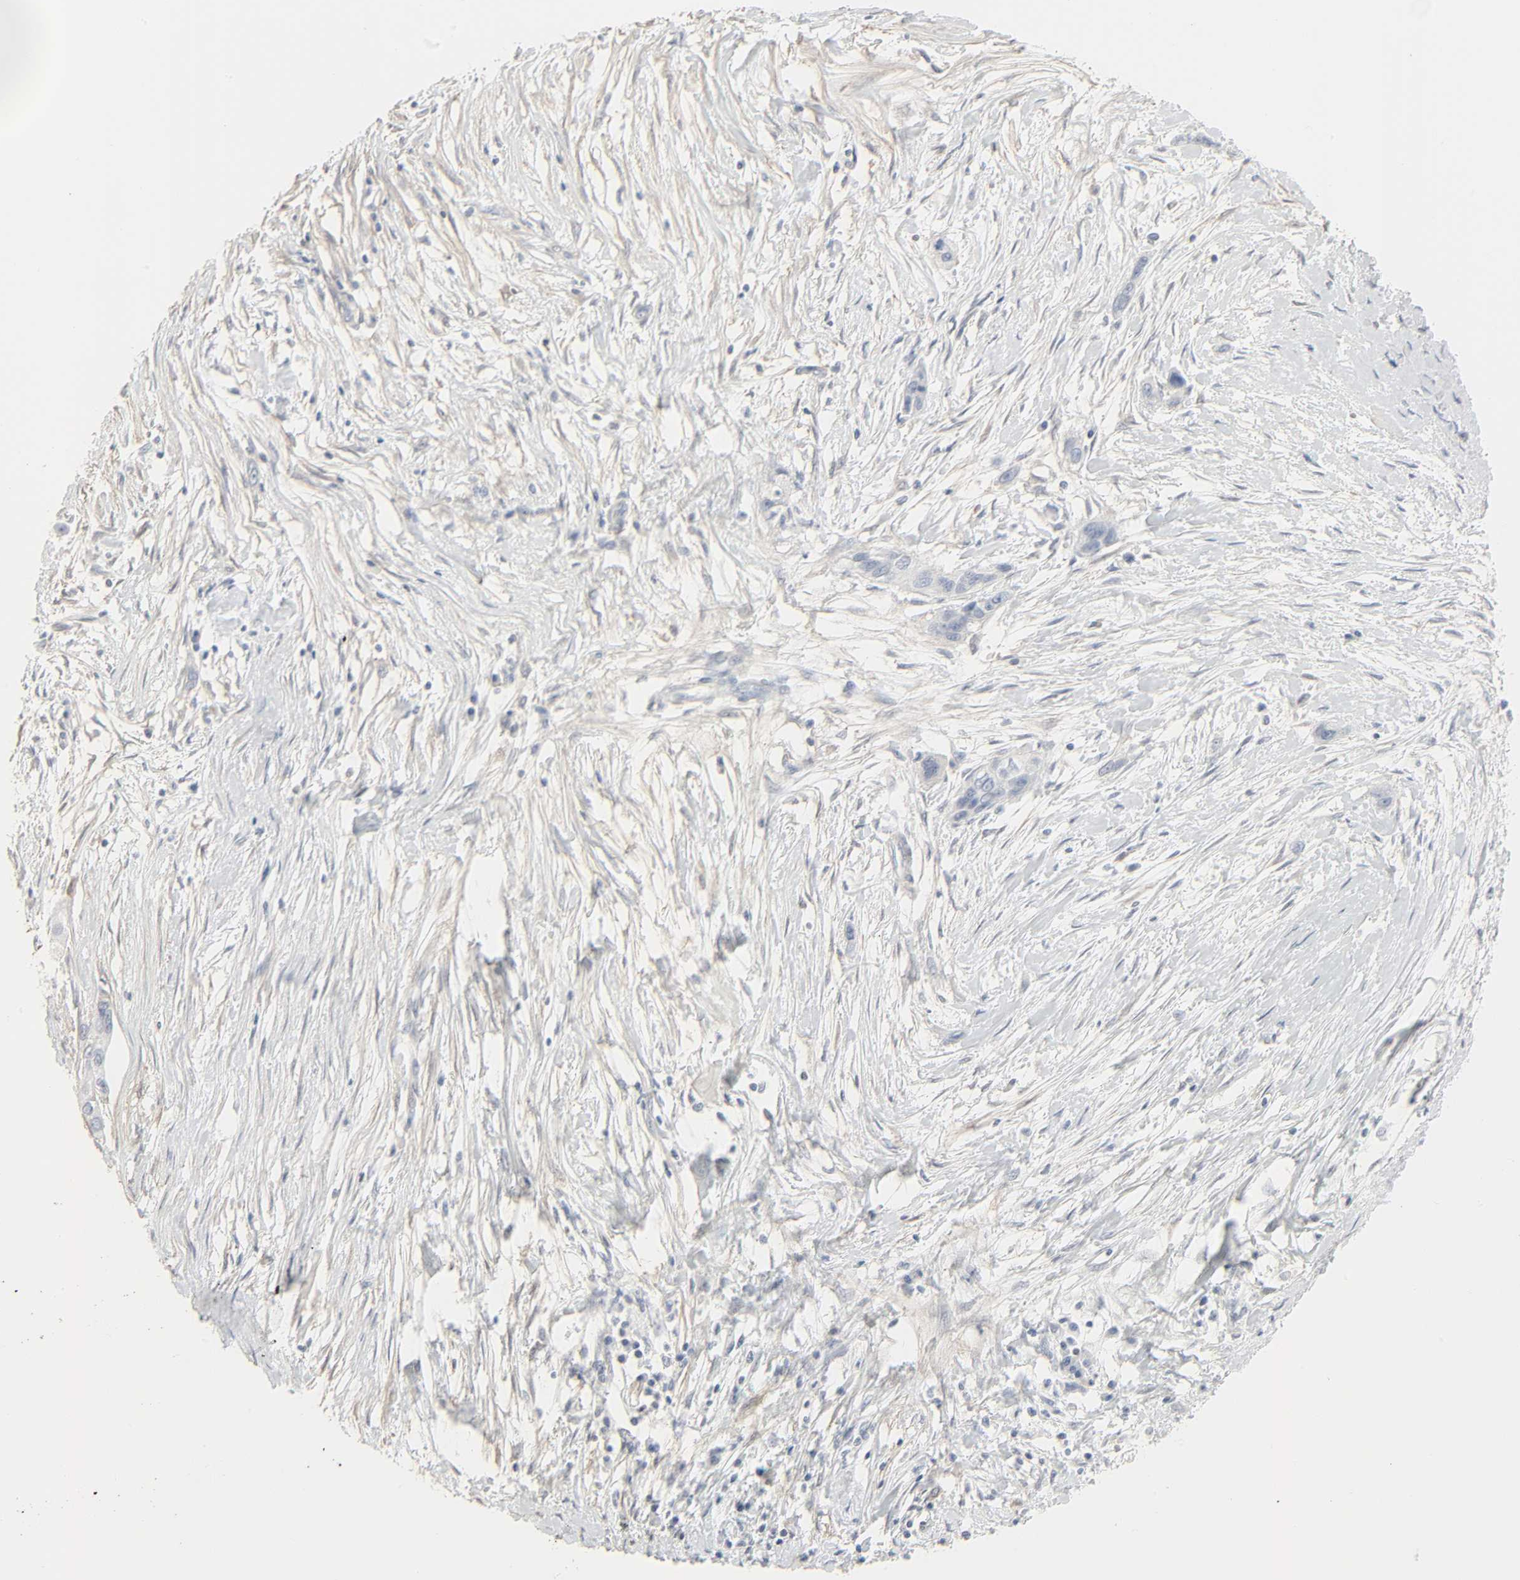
{"staining": {"intensity": "negative", "quantity": "none", "location": "none"}, "tissue": "pancreatic cancer", "cell_type": "Tumor cells", "image_type": "cancer", "snomed": [{"axis": "morphology", "description": "Adenocarcinoma, NOS"}, {"axis": "topography", "description": "Pancreas"}], "caption": "DAB (3,3'-diaminobenzidine) immunohistochemical staining of human pancreatic cancer (adenocarcinoma) exhibits no significant staining in tumor cells. Brightfield microscopy of immunohistochemistry stained with DAB (brown) and hematoxylin (blue), captured at high magnification.", "gene": "ZBTB16", "patient": {"sex": "female", "age": 60}}